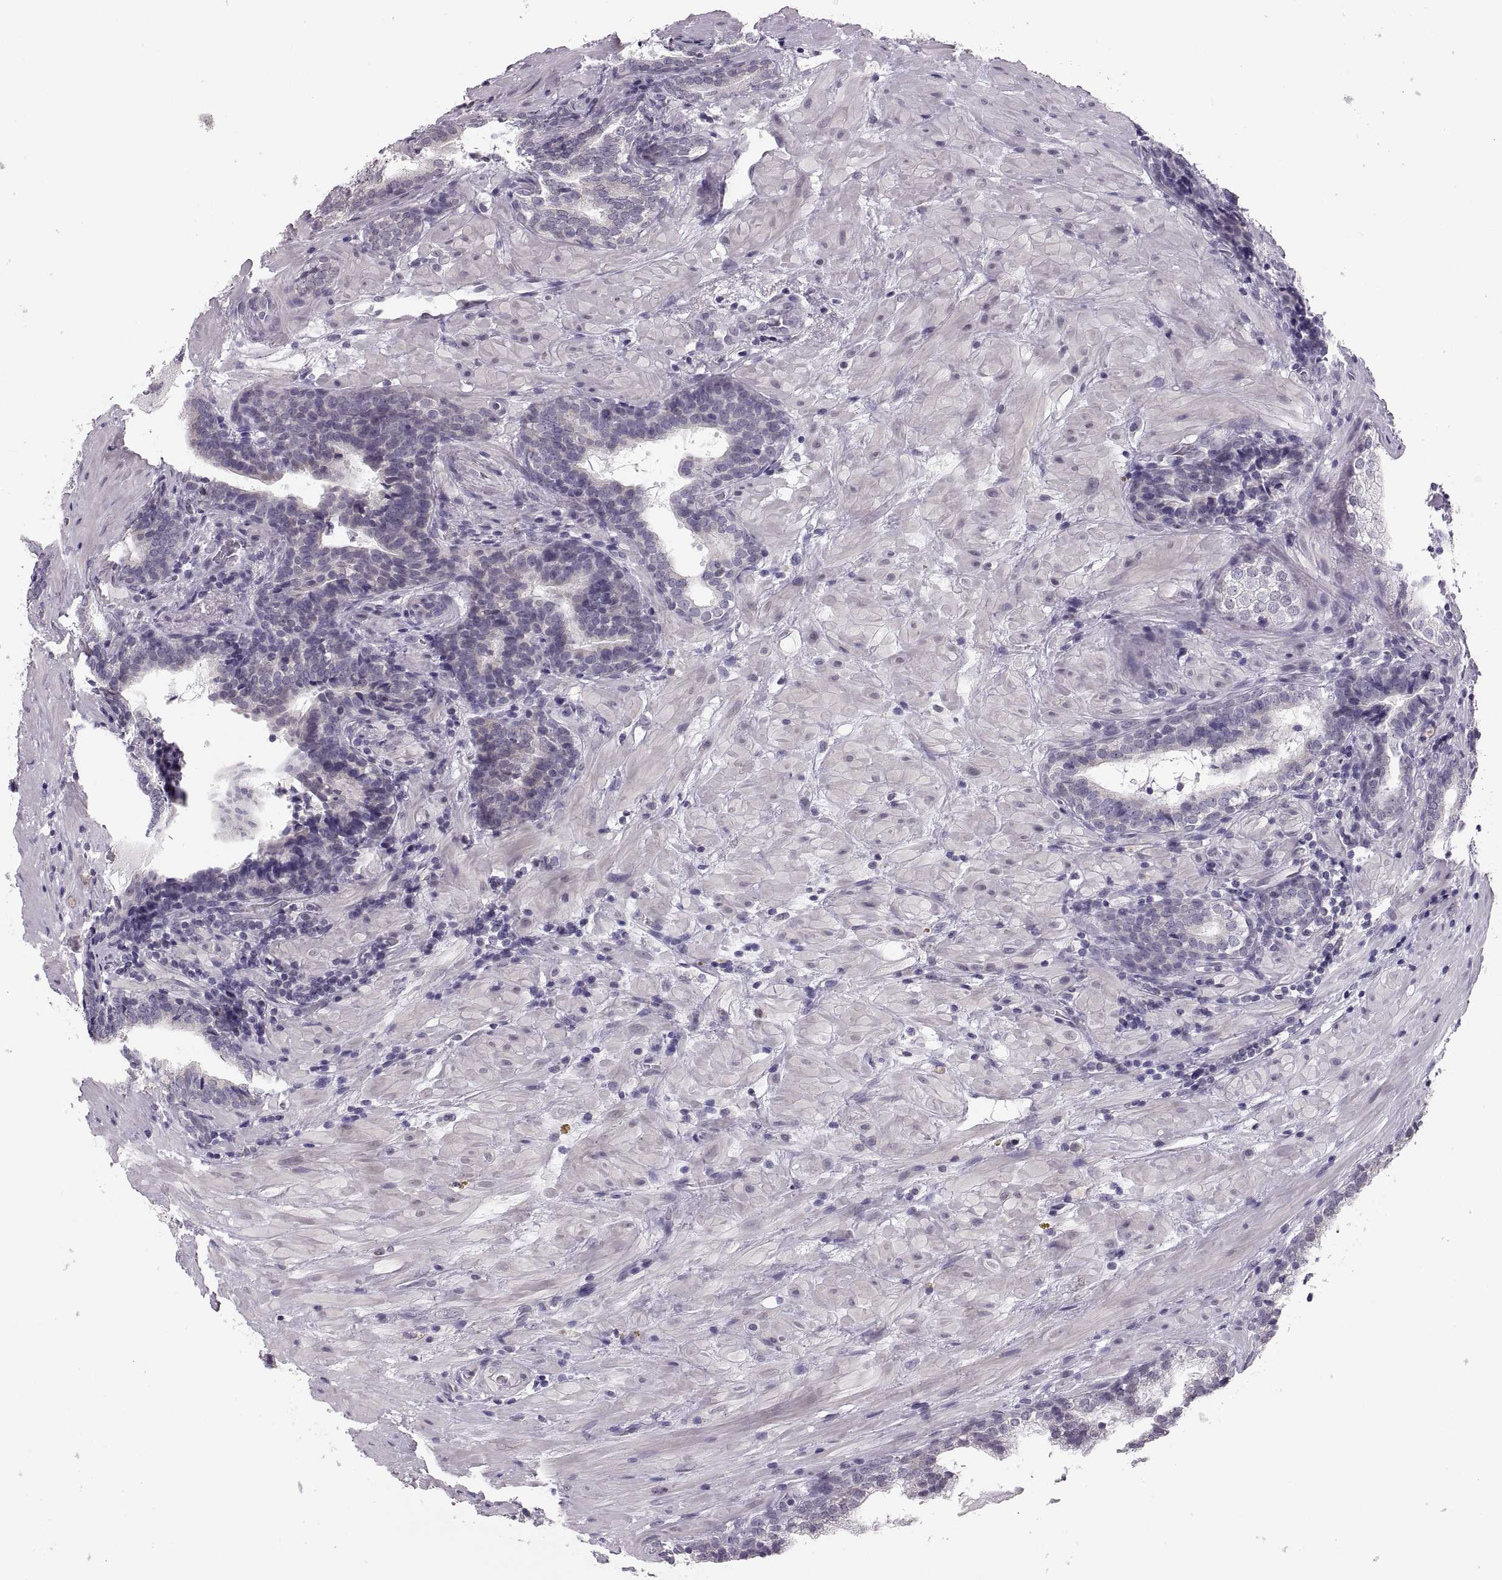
{"staining": {"intensity": "negative", "quantity": "none", "location": "none"}, "tissue": "prostate cancer", "cell_type": "Tumor cells", "image_type": "cancer", "snomed": [{"axis": "morphology", "description": "Adenocarcinoma, NOS"}, {"axis": "topography", "description": "Prostate and seminal vesicle, NOS"}], "caption": "IHC of human prostate cancer displays no staining in tumor cells.", "gene": "ADH6", "patient": {"sex": "male", "age": 63}}